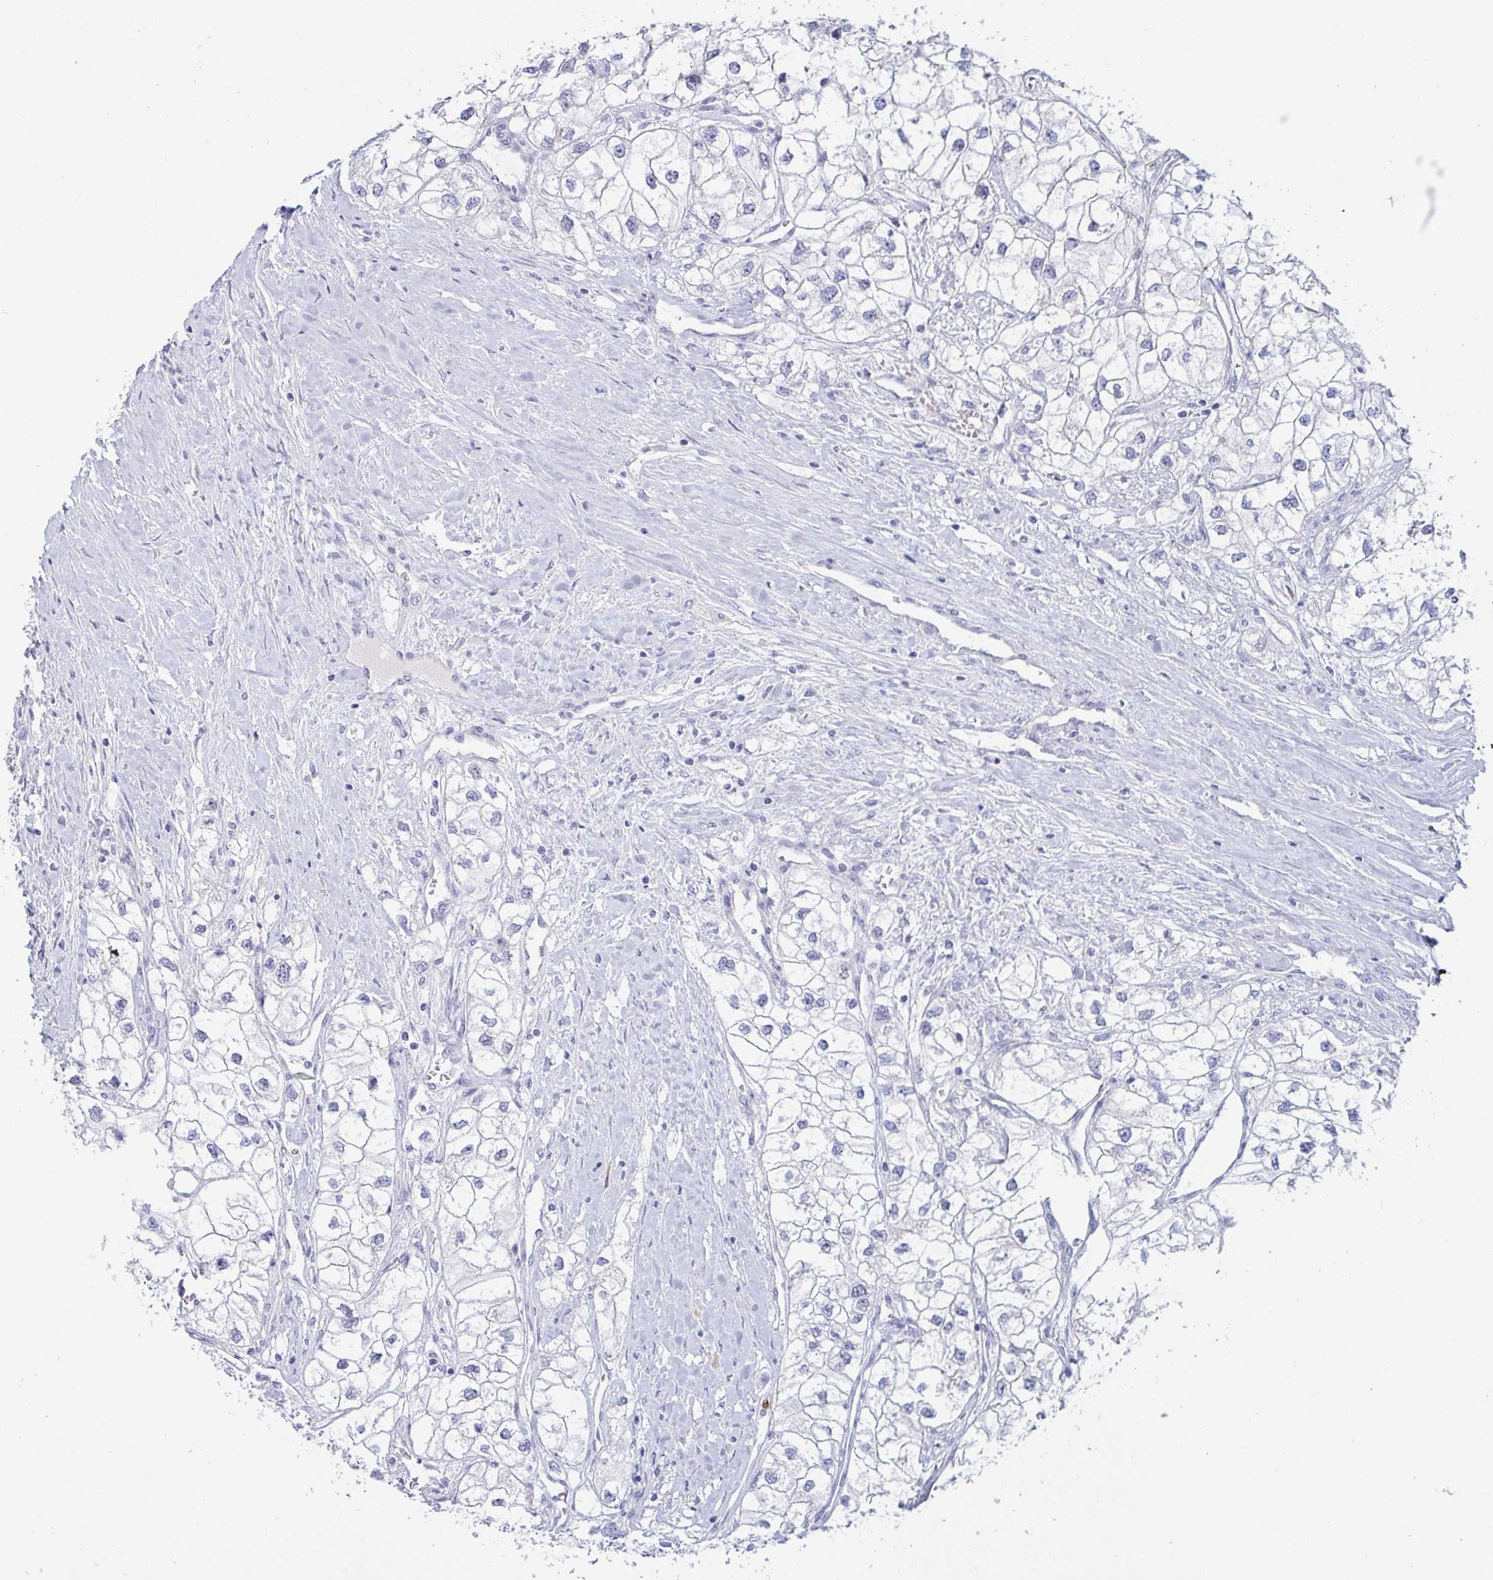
{"staining": {"intensity": "negative", "quantity": "none", "location": "none"}, "tissue": "renal cancer", "cell_type": "Tumor cells", "image_type": "cancer", "snomed": [{"axis": "morphology", "description": "Adenocarcinoma, NOS"}, {"axis": "topography", "description": "Kidney"}], "caption": "The histopathology image reveals no staining of tumor cells in adenocarcinoma (renal).", "gene": "TAS2R38", "patient": {"sex": "male", "age": 59}}